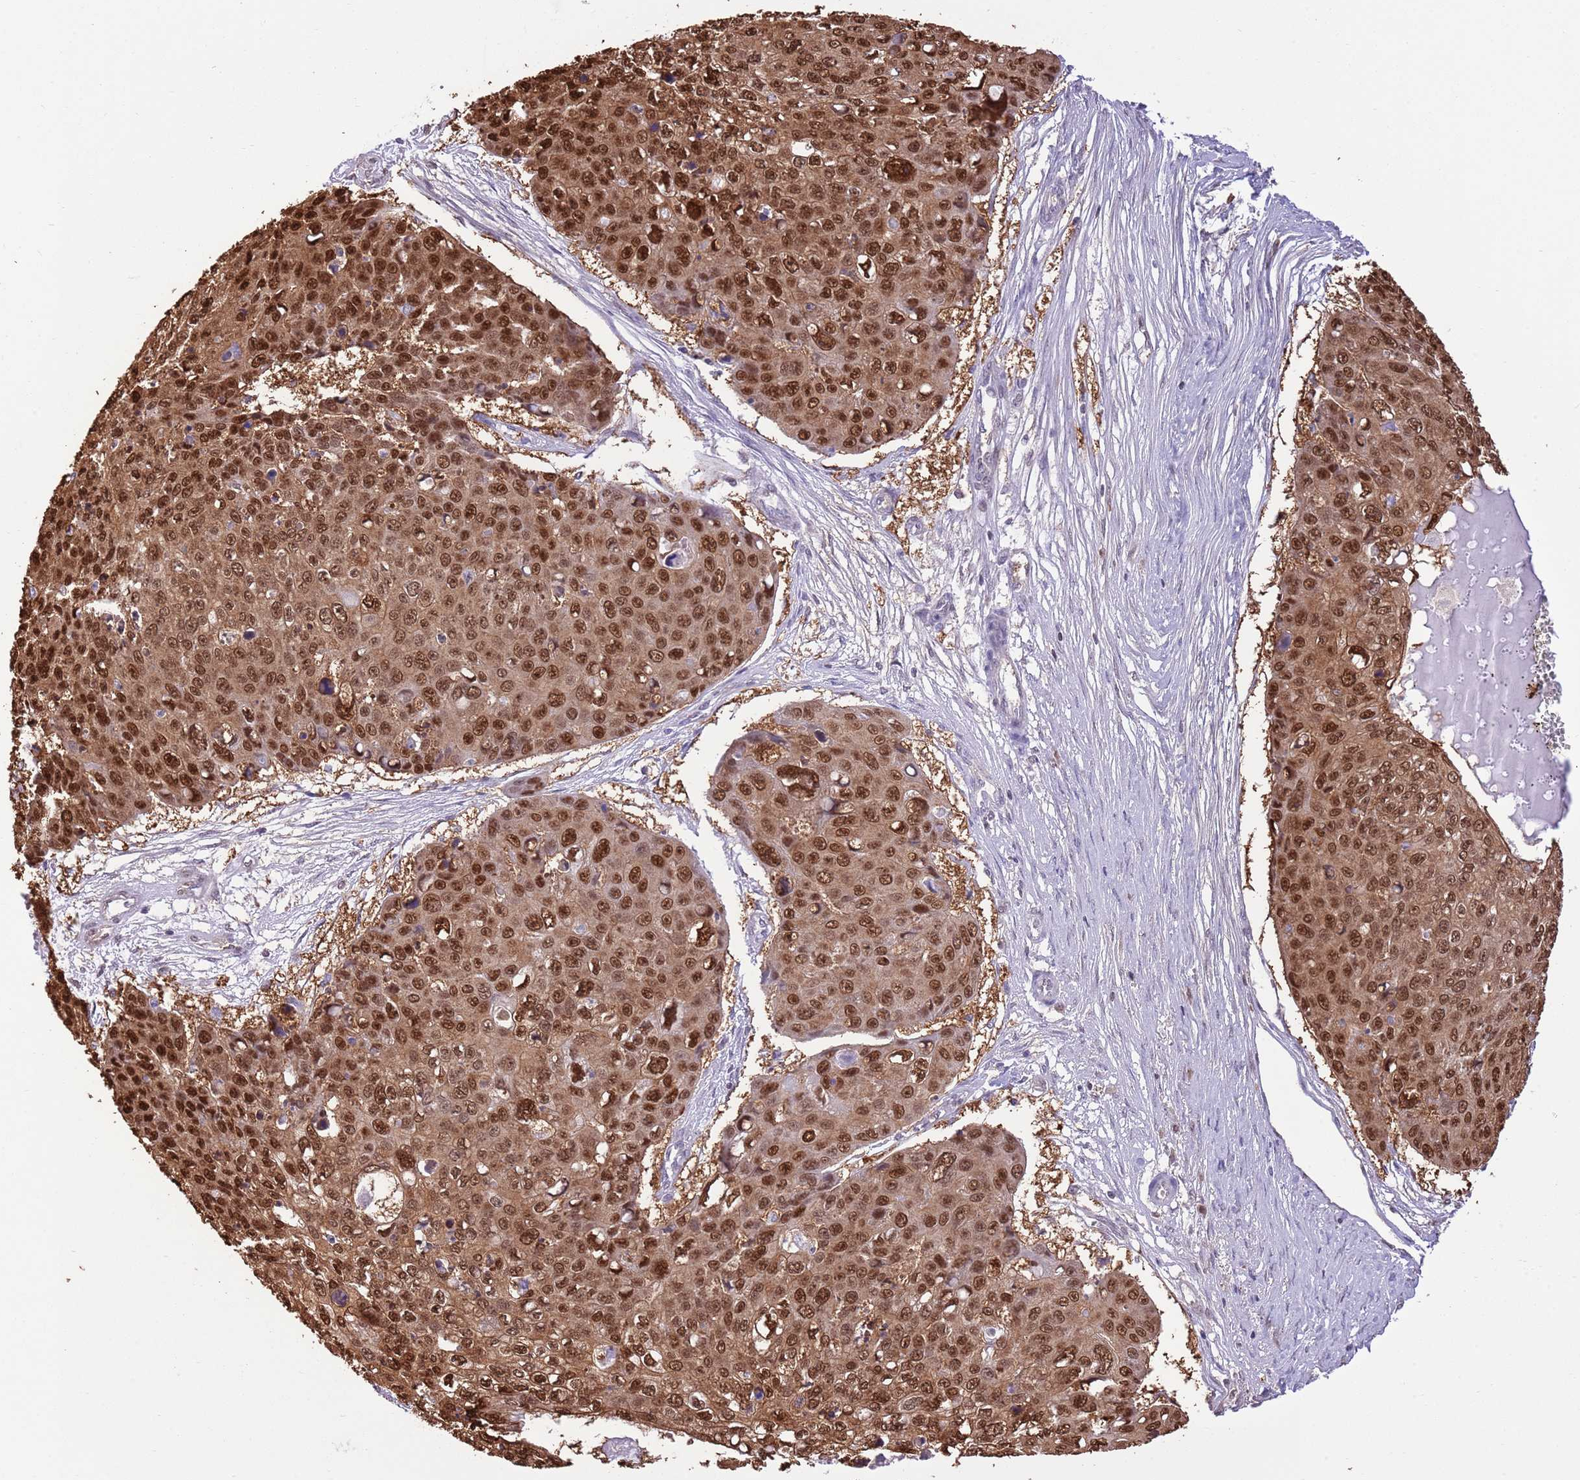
{"staining": {"intensity": "strong", "quantity": ">75%", "location": "nuclear"}, "tissue": "skin cancer", "cell_type": "Tumor cells", "image_type": "cancer", "snomed": [{"axis": "morphology", "description": "Squamous cell carcinoma, NOS"}, {"axis": "topography", "description": "Skin"}], "caption": "IHC (DAB (3,3'-diaminobenzidine)) staining of skin cancer shows strong nuclear protein expression in about >75% of tumor cells. Using DAB (3,3'-diaminobenzidine) (brown) and hematoxylin (blue) stains, captured at high magnification using brightfield microscopy.", "gene": "NSFL1C", "patient": {"sex": "male", "age": 71}}